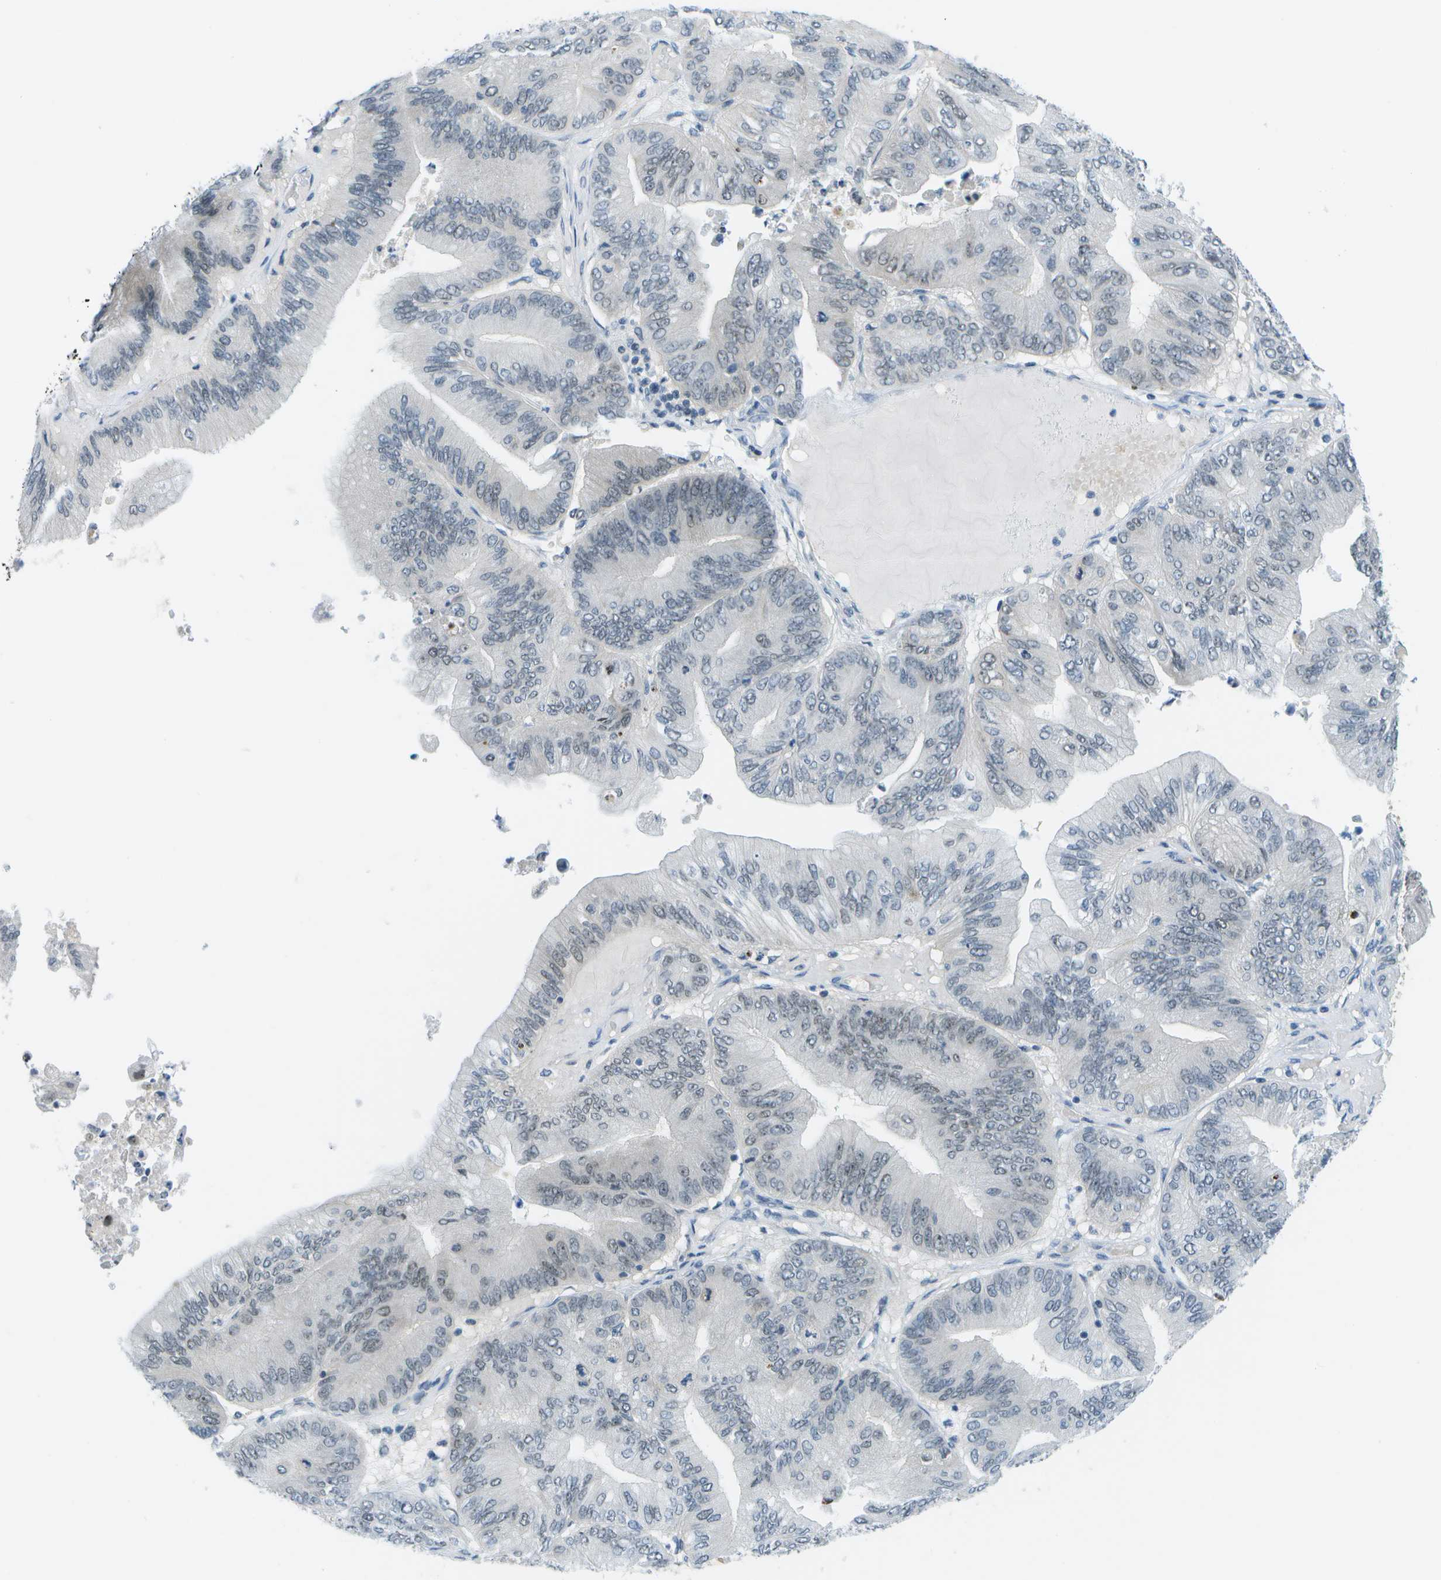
{"staining": {"intensity": "weak", "quantity": "<25%", "location": "nuclear"}, "tissue": "ovarian cancer", "cell_type": "Tumor cells", "image_type": "cancer", "snomed": [{"axis": "morphology", "description": "Cystadenocarcinoma, mucinous, NOS"}, {"axis": "topography", "description": "Ovary"}], "caption": "High magnification brightfield microscopy of ovarian cancer (mucinous cystadenocarcinoma) stained with DAB (brown) and counterstained with hematoxylin (blue): tumor cells show no significant positivity.", "gene": "PITHD1", "patient": {"sex": "female", "age": 61}}